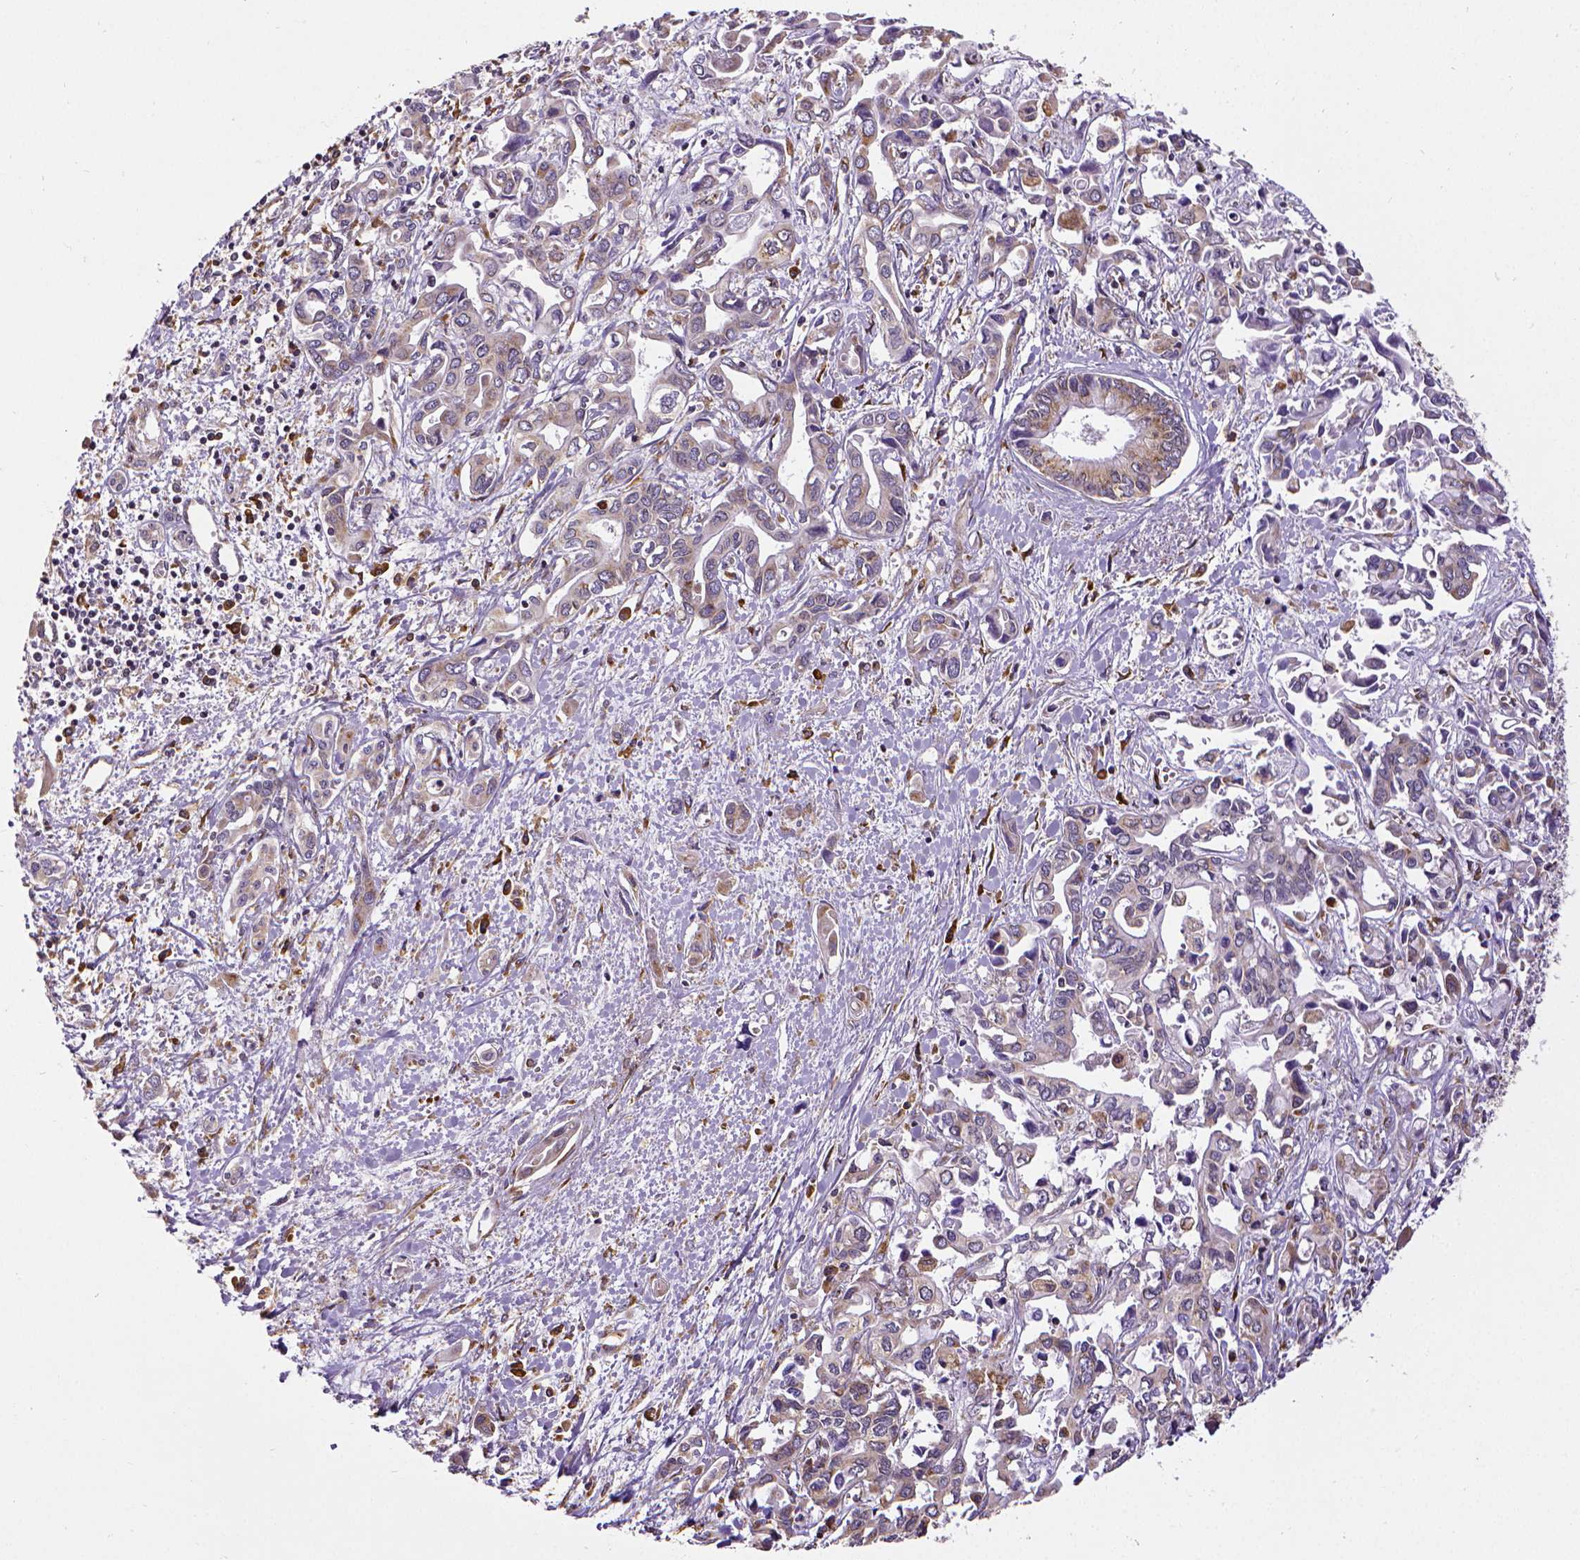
{"staining": {"intensity": "weak", "quantity": "25%-75%", "location": "cytoplasmic/membranous"}, "tissue": "liver cancer", "cell_type": "Tumor cells", "image_type": "cancer", "snomed": [{"axis": "morphology", "description": "Cholangiocarcinoma"}, {"axis": "topography", "description": "Liver"}], "caption": "Immunohistochemistry (IHC) micrograph of neoplastic tissue: liver cancer stained using immunohistochemistry (IHC) reveals low levels of weak protein expression localized specifically in the cytoplasmic/membranous of tumor cells, appearing as a cytoplasmic/membranous brown color.", "gene": "MTDH", "patient": {"sex": "female", "age": 64}}